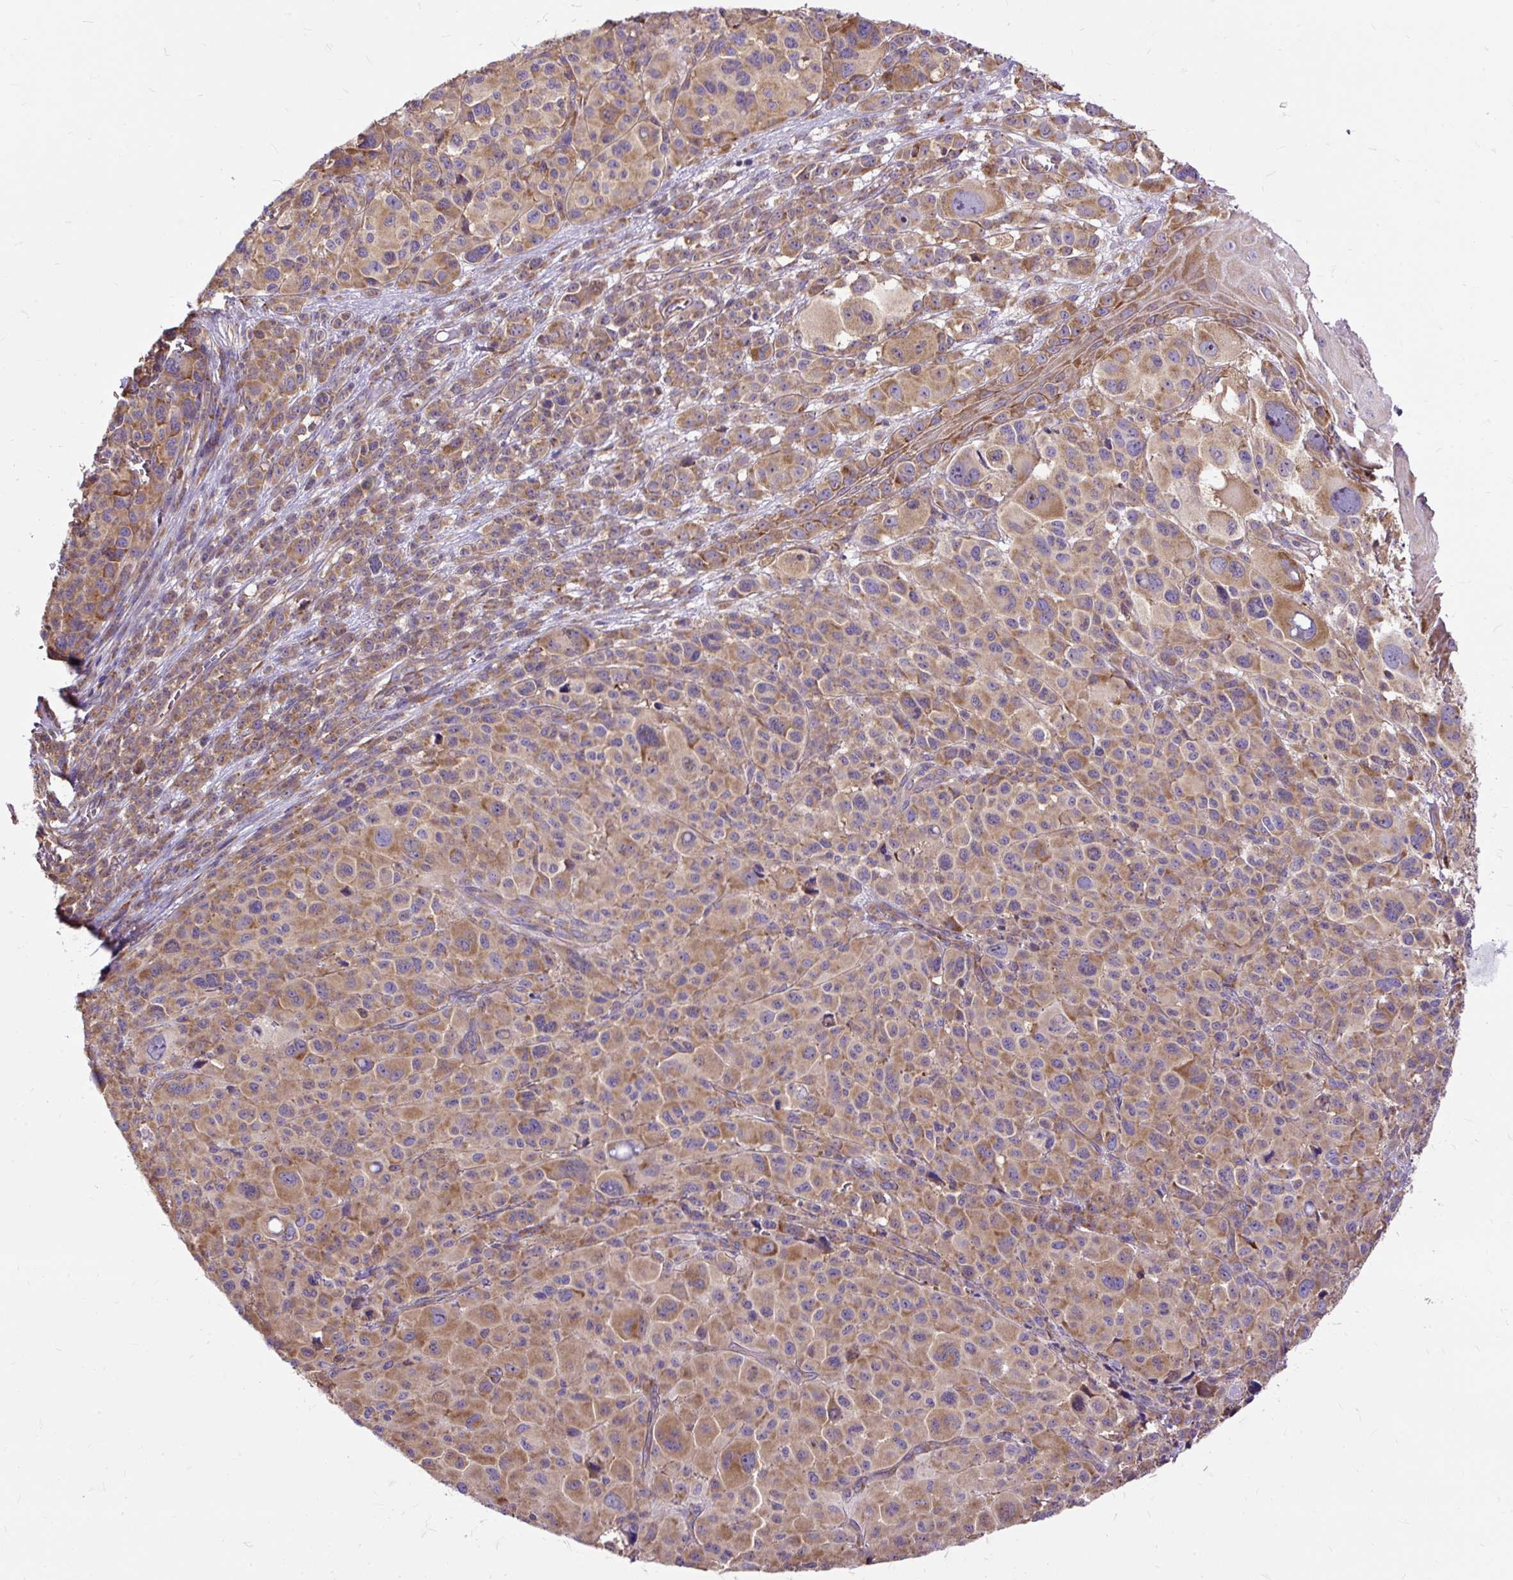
{"staining": {"intensity": "moderate", "quantity": ">75%", "location": "cytoplasmic/membranous"}, "tissue": "melanoma", "cell_type": "Tumor cells", "image_type": "cancer", "snomed": [{"axis": "morphology", "description": "Malignant melanoma, NOS"}, {"axis": "topography", "description": "Skin"}], "caption": "IHC image of neoplastic tissue: melanoma stained using immunohistochemistry (IHC) shows medium levels of moderate protein expression localized specifically in the cytoplasmic/membranous of tumor cells, appearing as a cytoplasmic/membranous brown color.", "gene": "RPS5", "patient": {"sex": "female", "age": 74}}